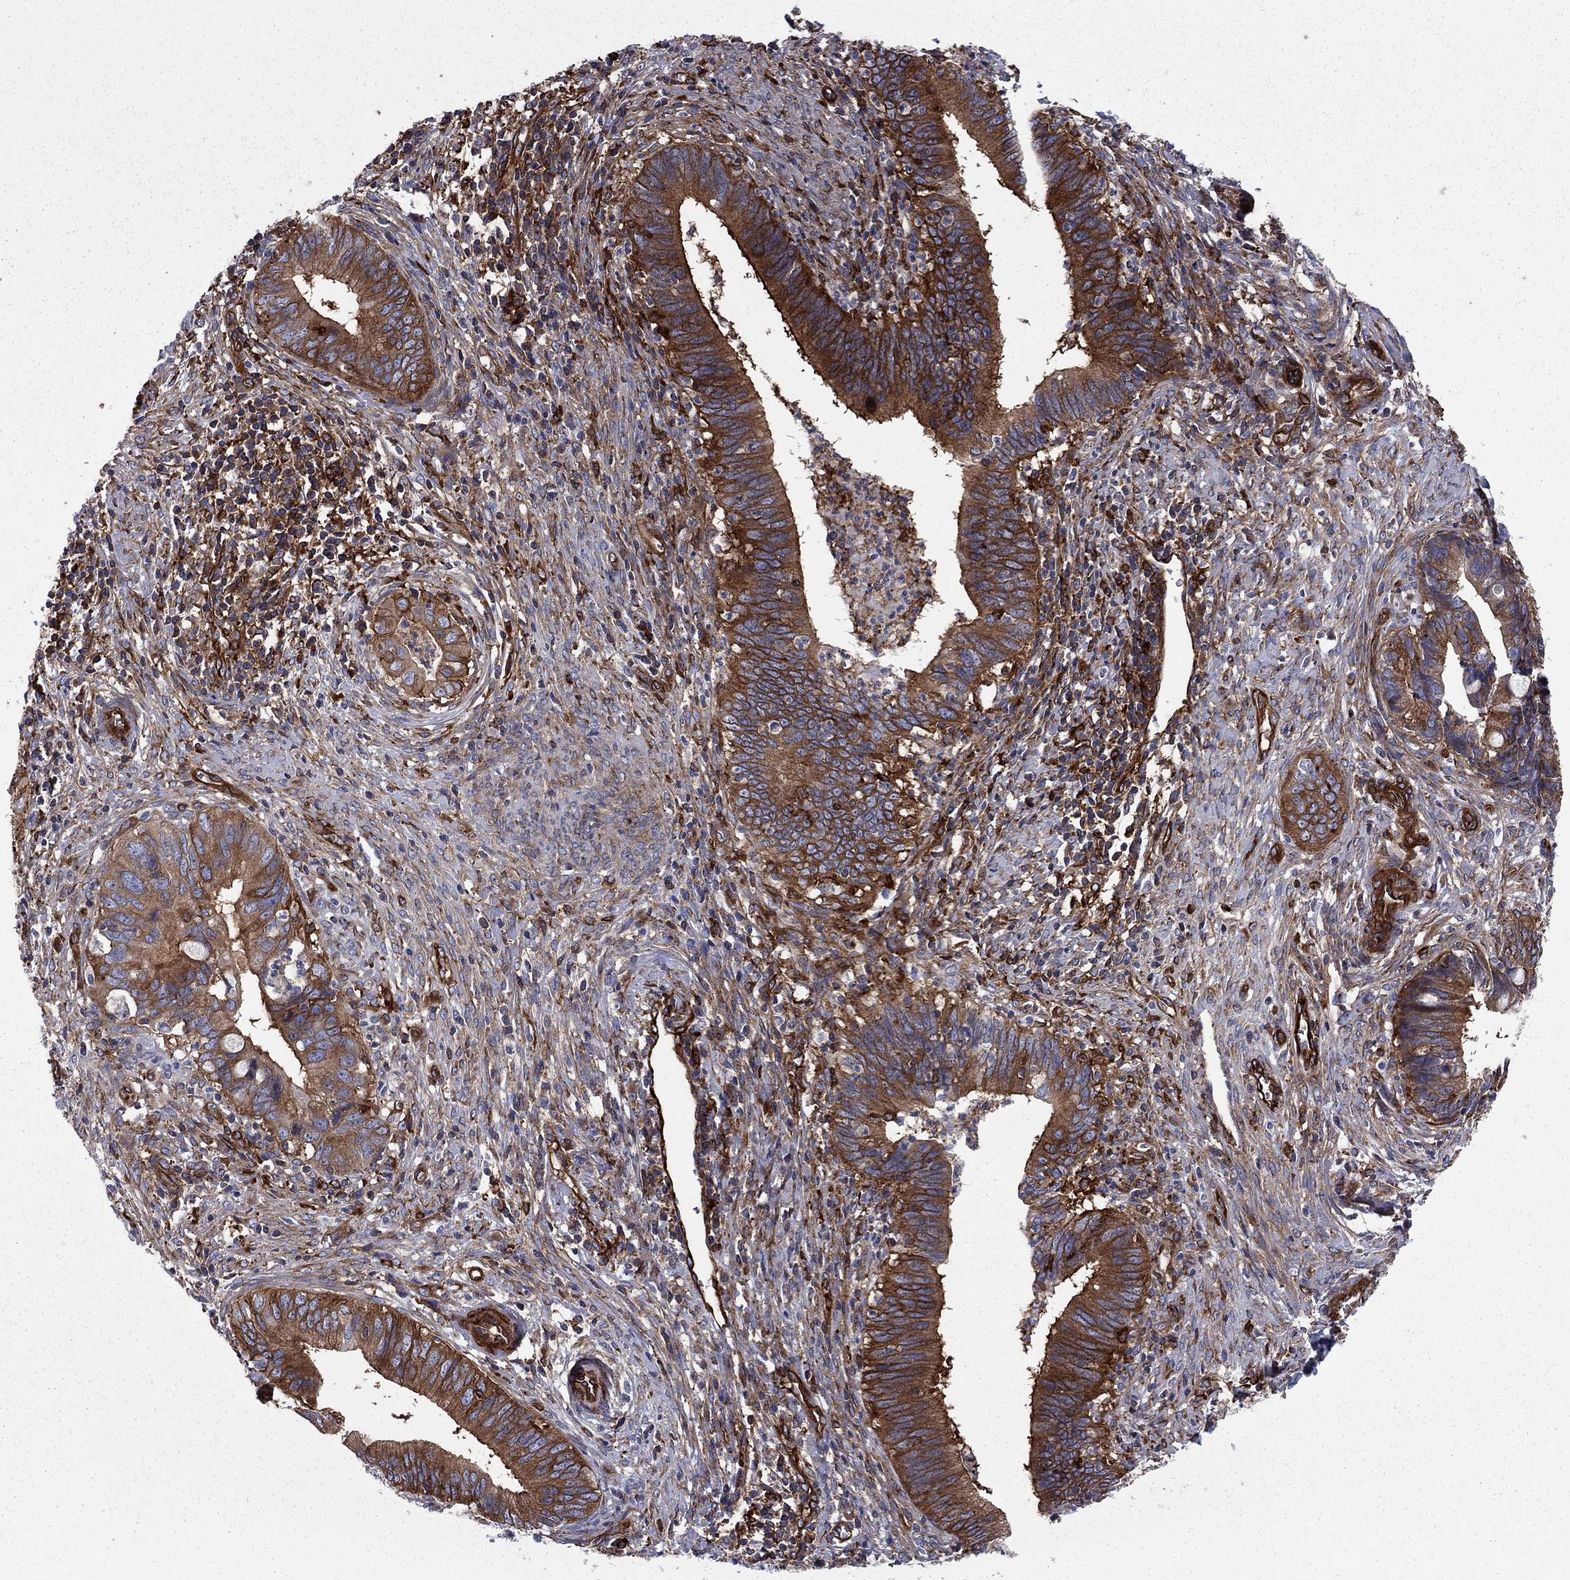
{"staining": {"intensity": "strong", "quantity": "25%-75%", "location": "cytoplasmic/membranous"}, "tissue": "cervical cancer", "cell_type": "Tumor cells", "image_type": "cancer", "snomed": [{"axis": "morphology", "description": "Adenocarcinoma, NOS"}, {"axis": "topography", "description": "Cervix"}], "caption": "Immunohistochemical staining of cervical adenocarcinoma demonstrates high levels of strong cytoplasmic/membranous protein staining in approximately 25%-75% of tumor cells.", "gene": "EHBP1L1", "patient": {"sex": "female", "age": 42}}